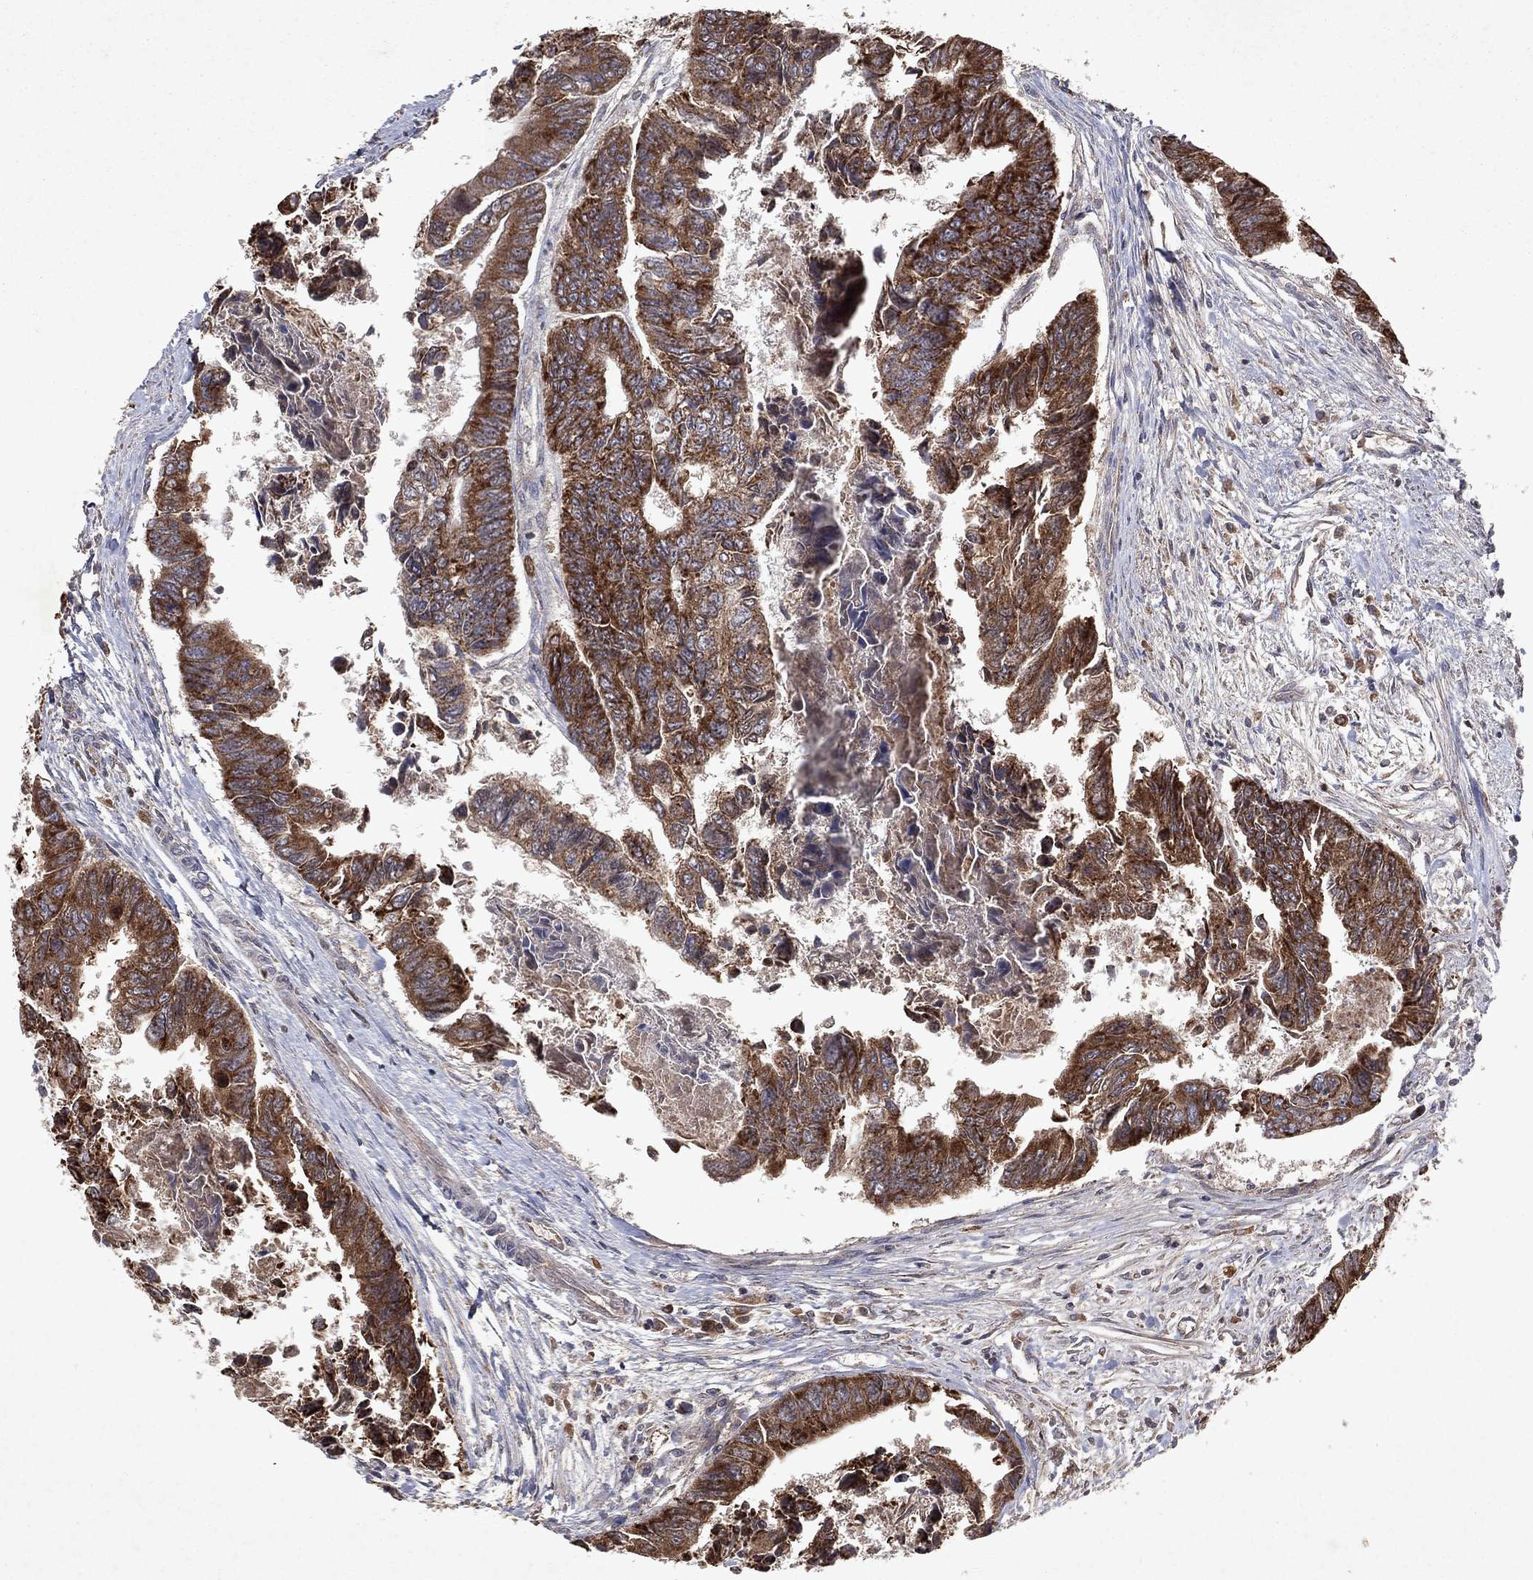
{"staining": {"intensity": "strong", "quantity": ">75%", "location": "cytoplasmic/membranous"}, "tissue": "colorectal cancer", "cell_type": "Tumor cells", "image_type": "cancer", "snomed": [{"axis": "morphology", "description": "Adenocarcinoma, NOS"}, {"axis": "topography", "description": "Colon"}], "caption": "Approximately >75% of tumor cells in human colorectal adenocarcinoma display strong cytoplasmic/membranous protein staining as visualized by brown immunohistochemical staining.", "gene": "PYROXD2", "patient": {"sex": "female", "age": 65}}